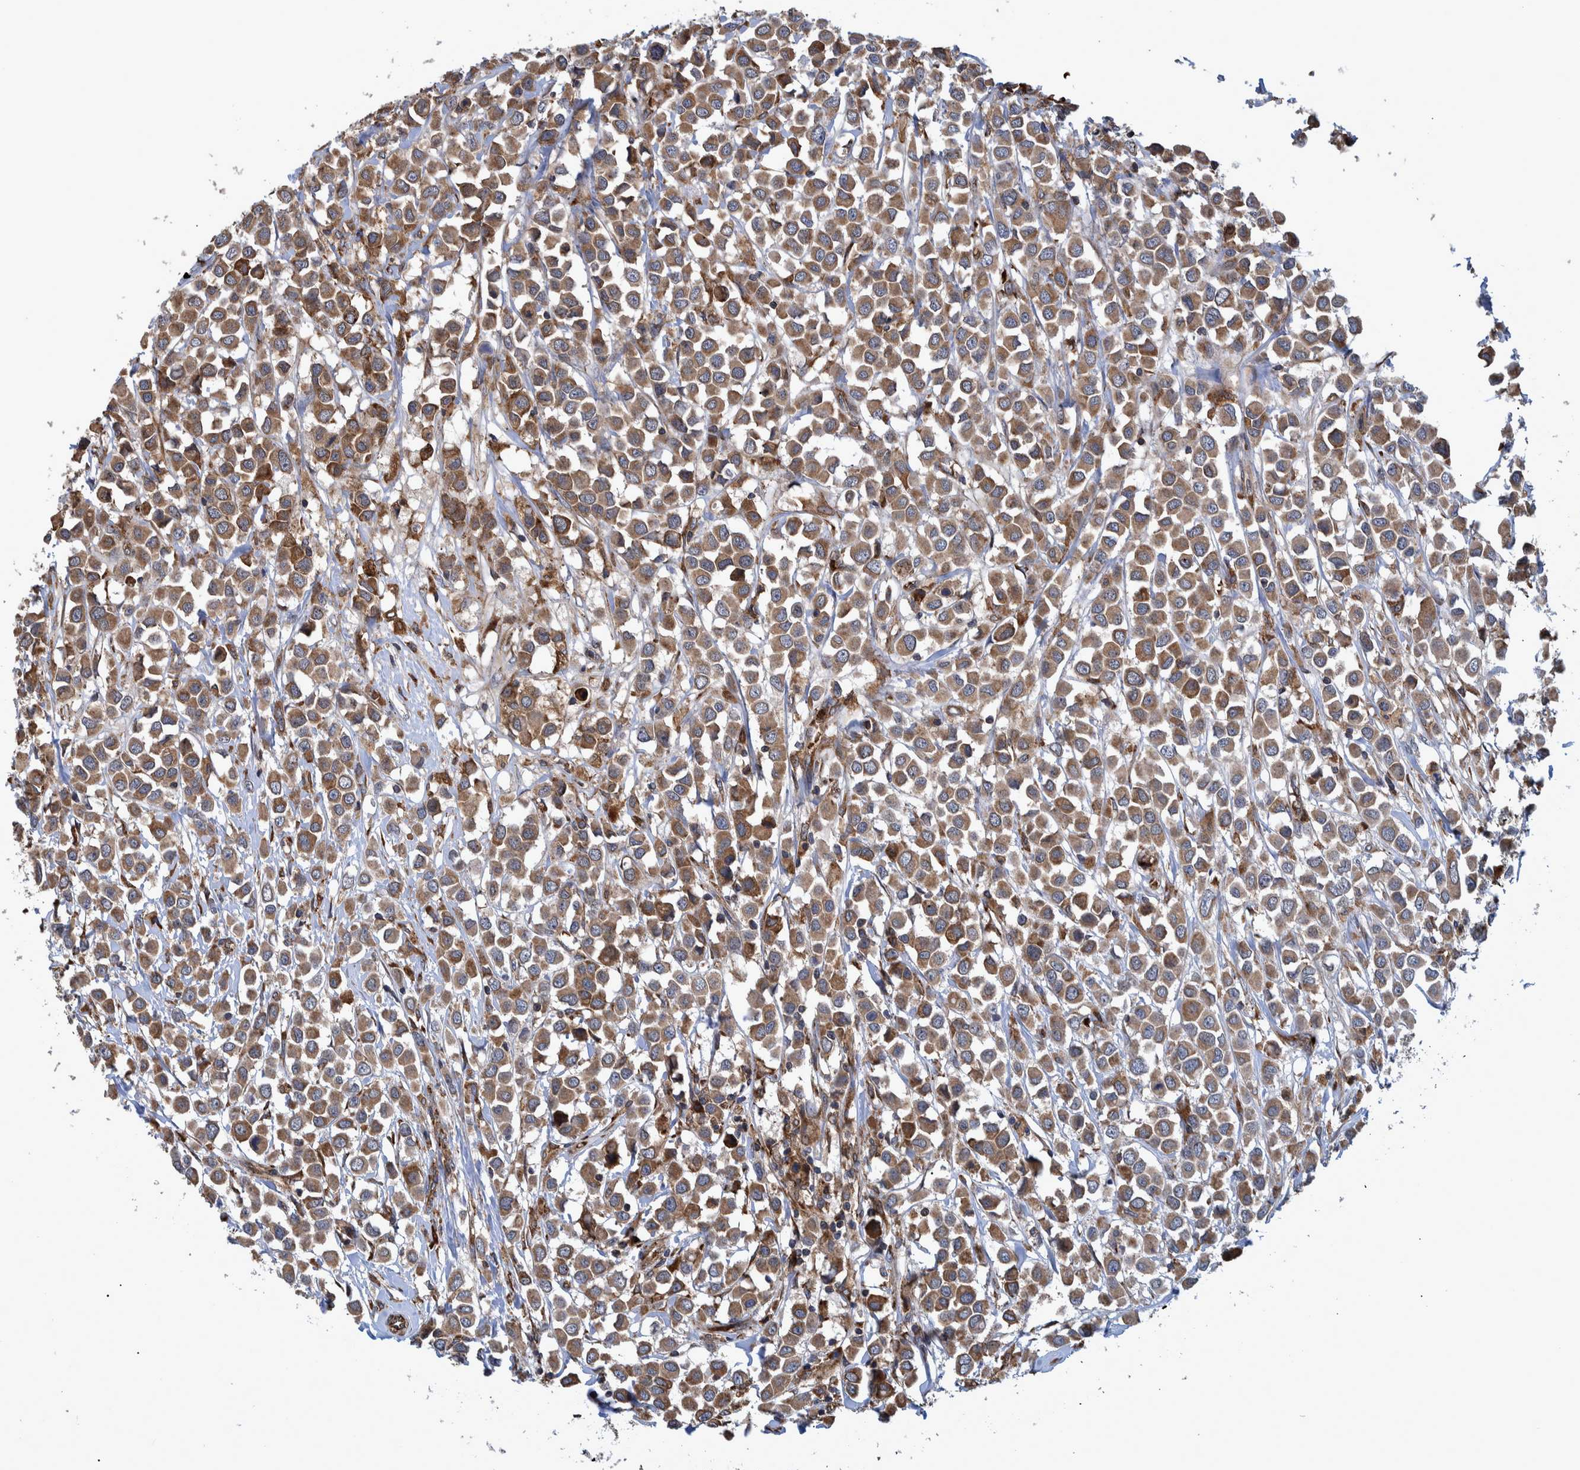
{"staining": {"intensity": "moderate", "quantity": ">75%", "location": "cytoplasmic/membranous"}, "tissue": "breast cancer", "cell_type": "Tumor cells", "image_type": "cancer", "snomed": [{"axis": "morphology", "description": "Duct carcinoma"}, {"axis": "topography", "description": "Breast"}], "caption": "A brown stain shows moderate cytoplasmic/membranous positivity of a protein in human breast invasive ductal carcinoma tumor cells.", "gene": "SPAG5", "patient": {"sex": "female", "age": 61}}